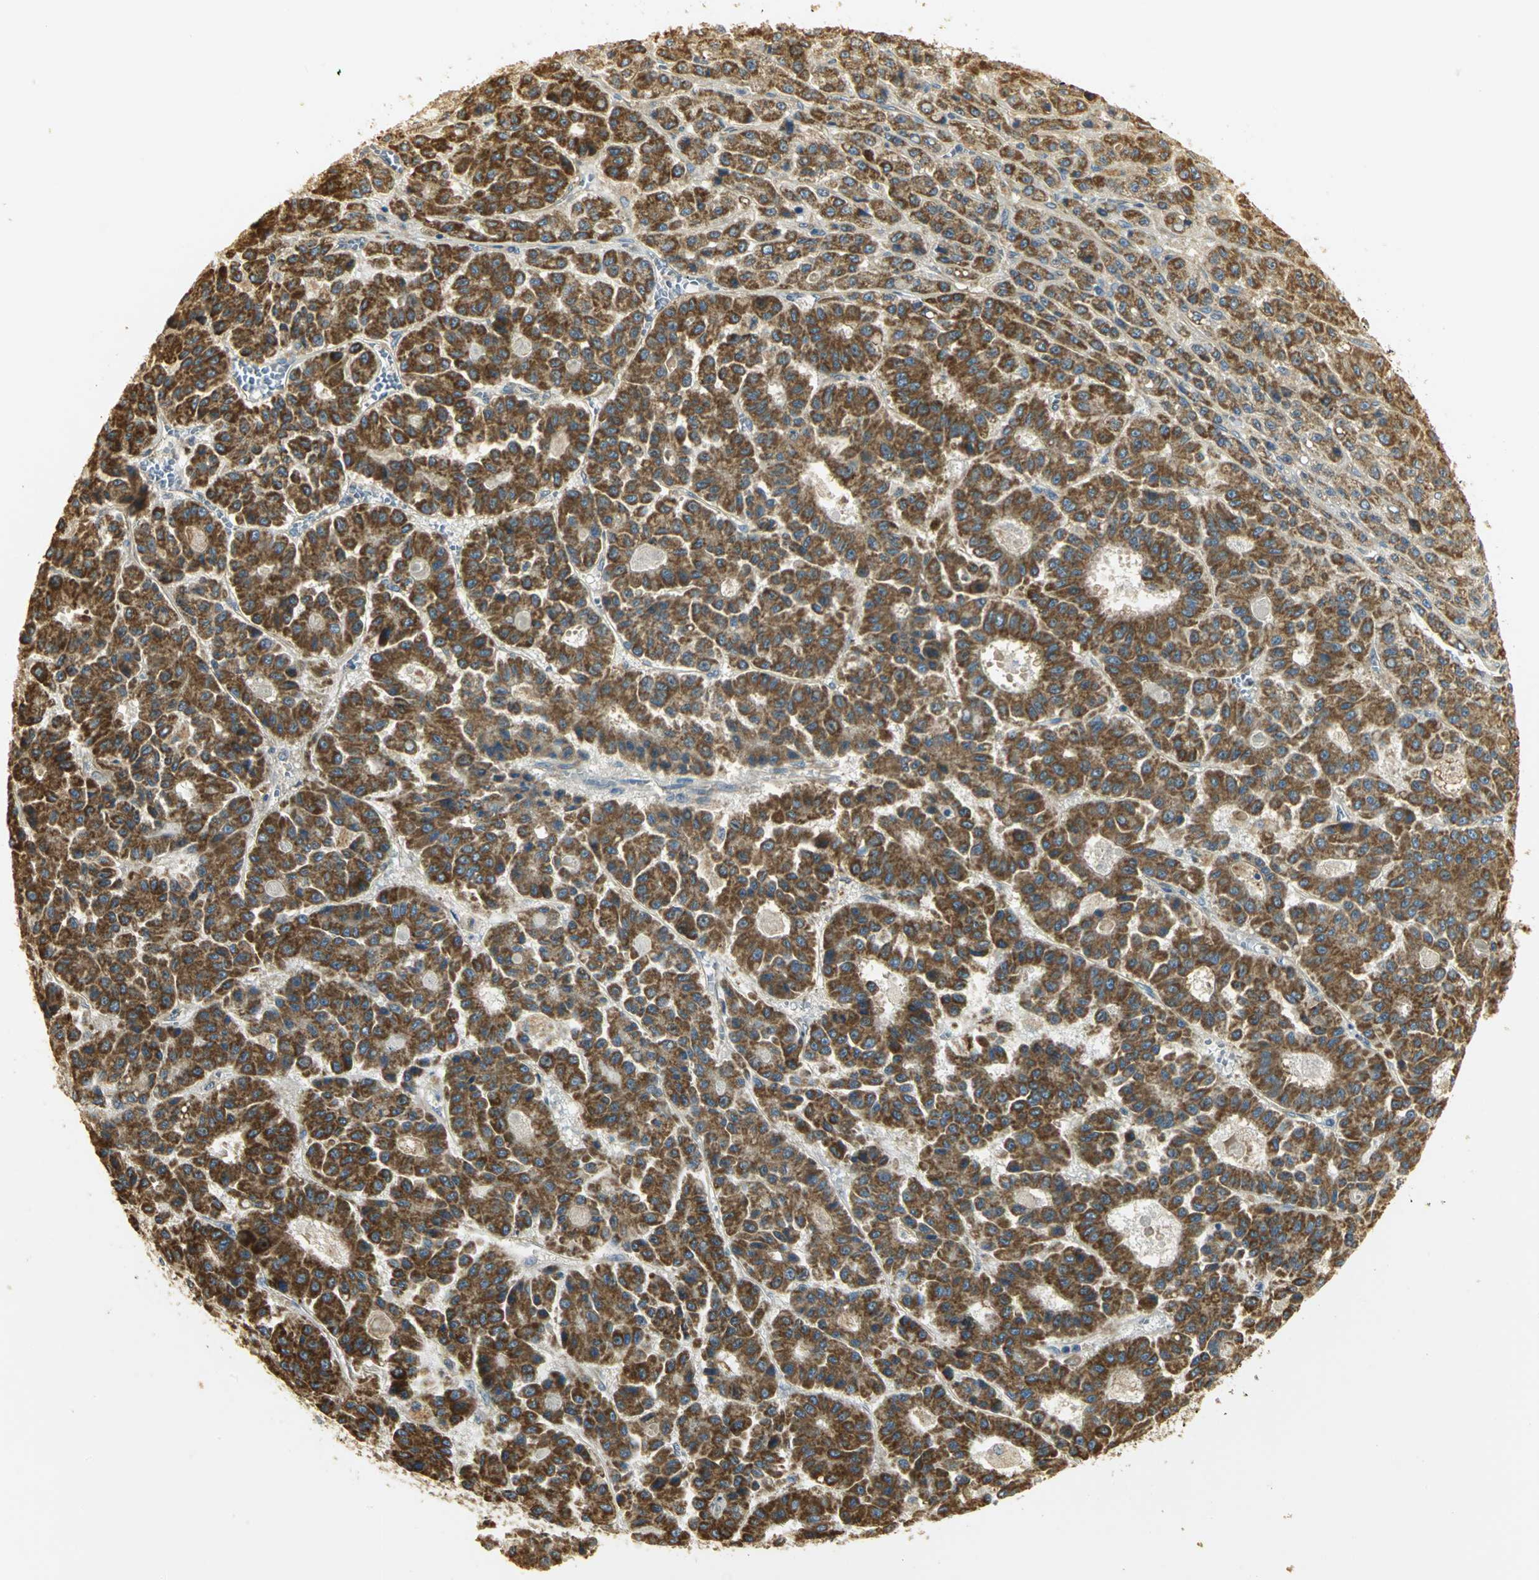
{"staining": {"intensity": "strong", "quantity": ">75%", "location": "cytoplasmic/membranous"}, "tissue": "liver cancer", "cell_type": "Tumor cells", "image_type": "cancer", "snomed": [{"axis": "morphology", "description": "Carcinoma, Hepatocellular, NOS"}, {"axis": "topography", "description": "Liver"}], "caption": "Immunohistochemistry of human liver cancer (hepatocellular carcinoma) shows high levels of strong cytoplasmic/membranous staining in about >75% of tumor cells.", "gene": "RARS1", "patient": {"sex": "male", "age": 70}}